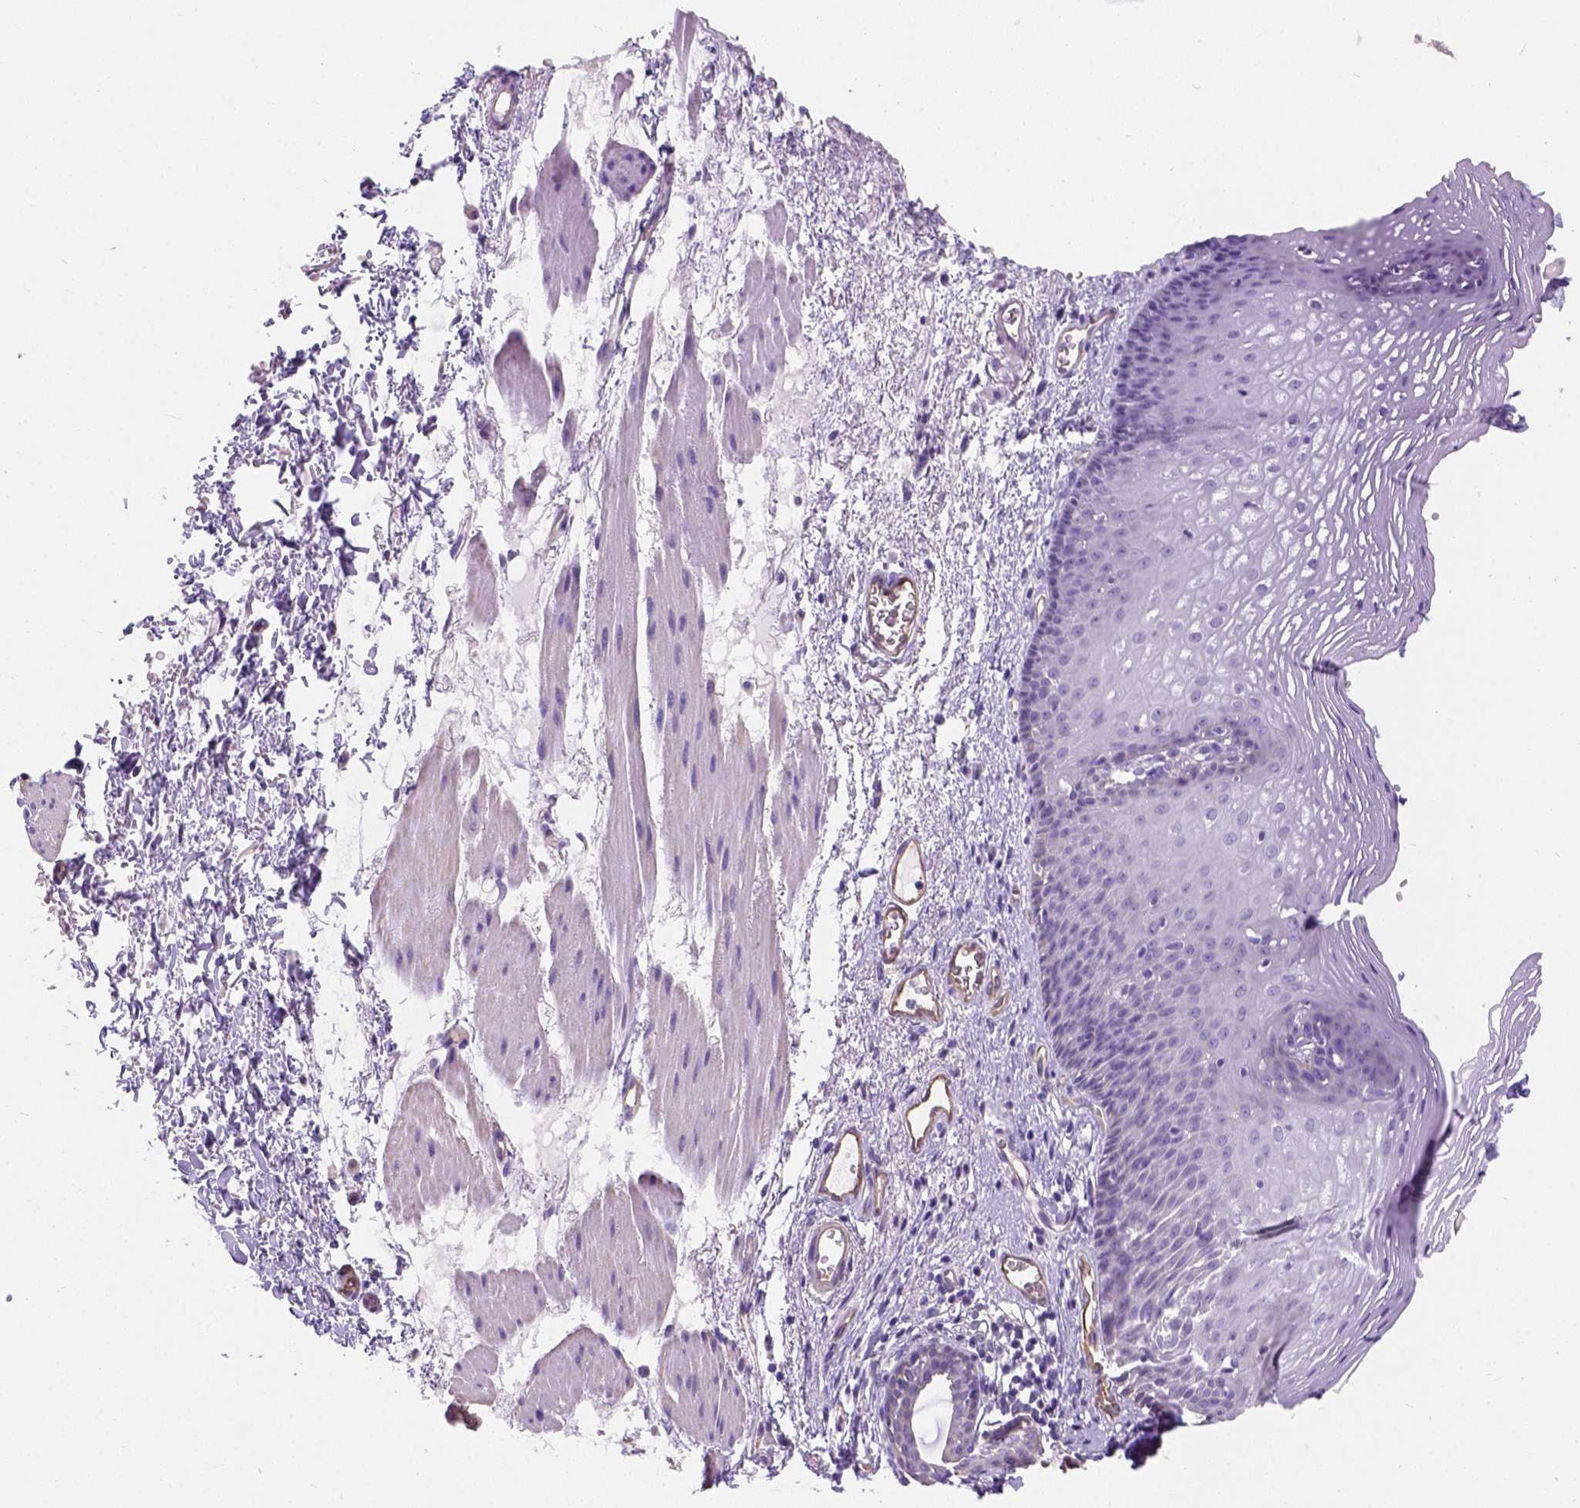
{"staining": {"intensity": "negative", "quantity": "none", "location": "none"}, "tissue": "esophagus", "cell_type": "Squamous epithelial cells", "image_type": "normal", "snomed": [{"axis": "morphology", "description": "Normal tissue, NOS"}, {"axis": "topography", "description": "Esophagus"}], "caption": "An image of esophagus stained for a protein displays no brown staining in squamous epithelial cells.", "gene": "PHF7", "patient": {"sex": "male", "age": 76}}